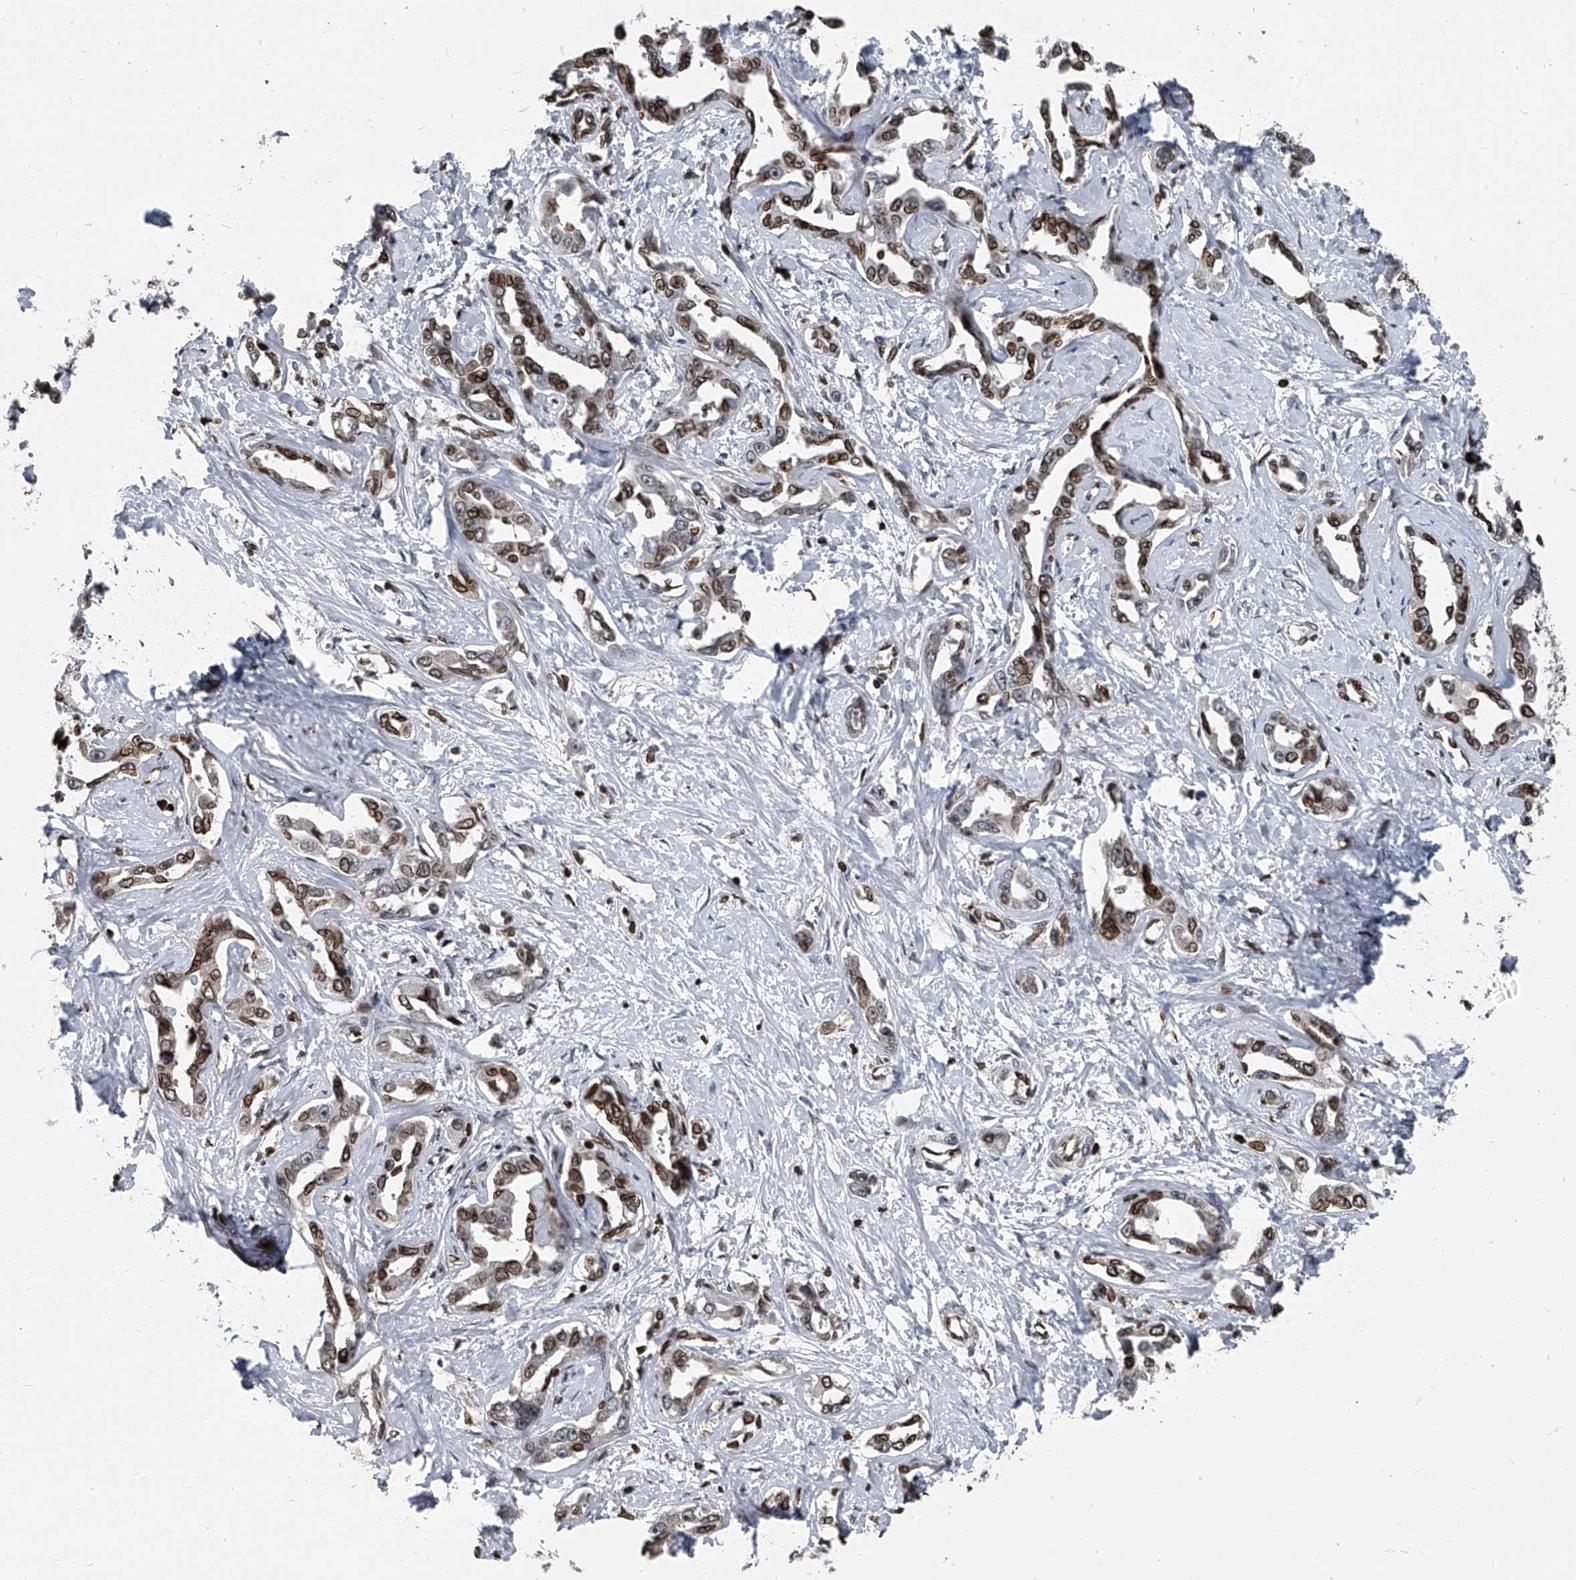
{"staining": {"intensity": "moderate", "quantity": ">75%", "location": "cytoplasmic/membranous,nuclear"}, "tissue": "liver cancer", "cell_type": "Tumor cells", "image_type": "cancer", "snomed": [{"axis": "morphology", "description": "Cholangiocarcinoma"}, {"axis": "topography", "description": "Liver"}], "caption": "Immunohistochemistry (DAB (3,3'-diaminobenzidine)) staining of liver cancer shows moderate cytoplasmic/membranous and nuclear protein staining in about >75% of tumor cells.", "gene": "PHF20", "patient": {"sex": "male", "age": 59}}